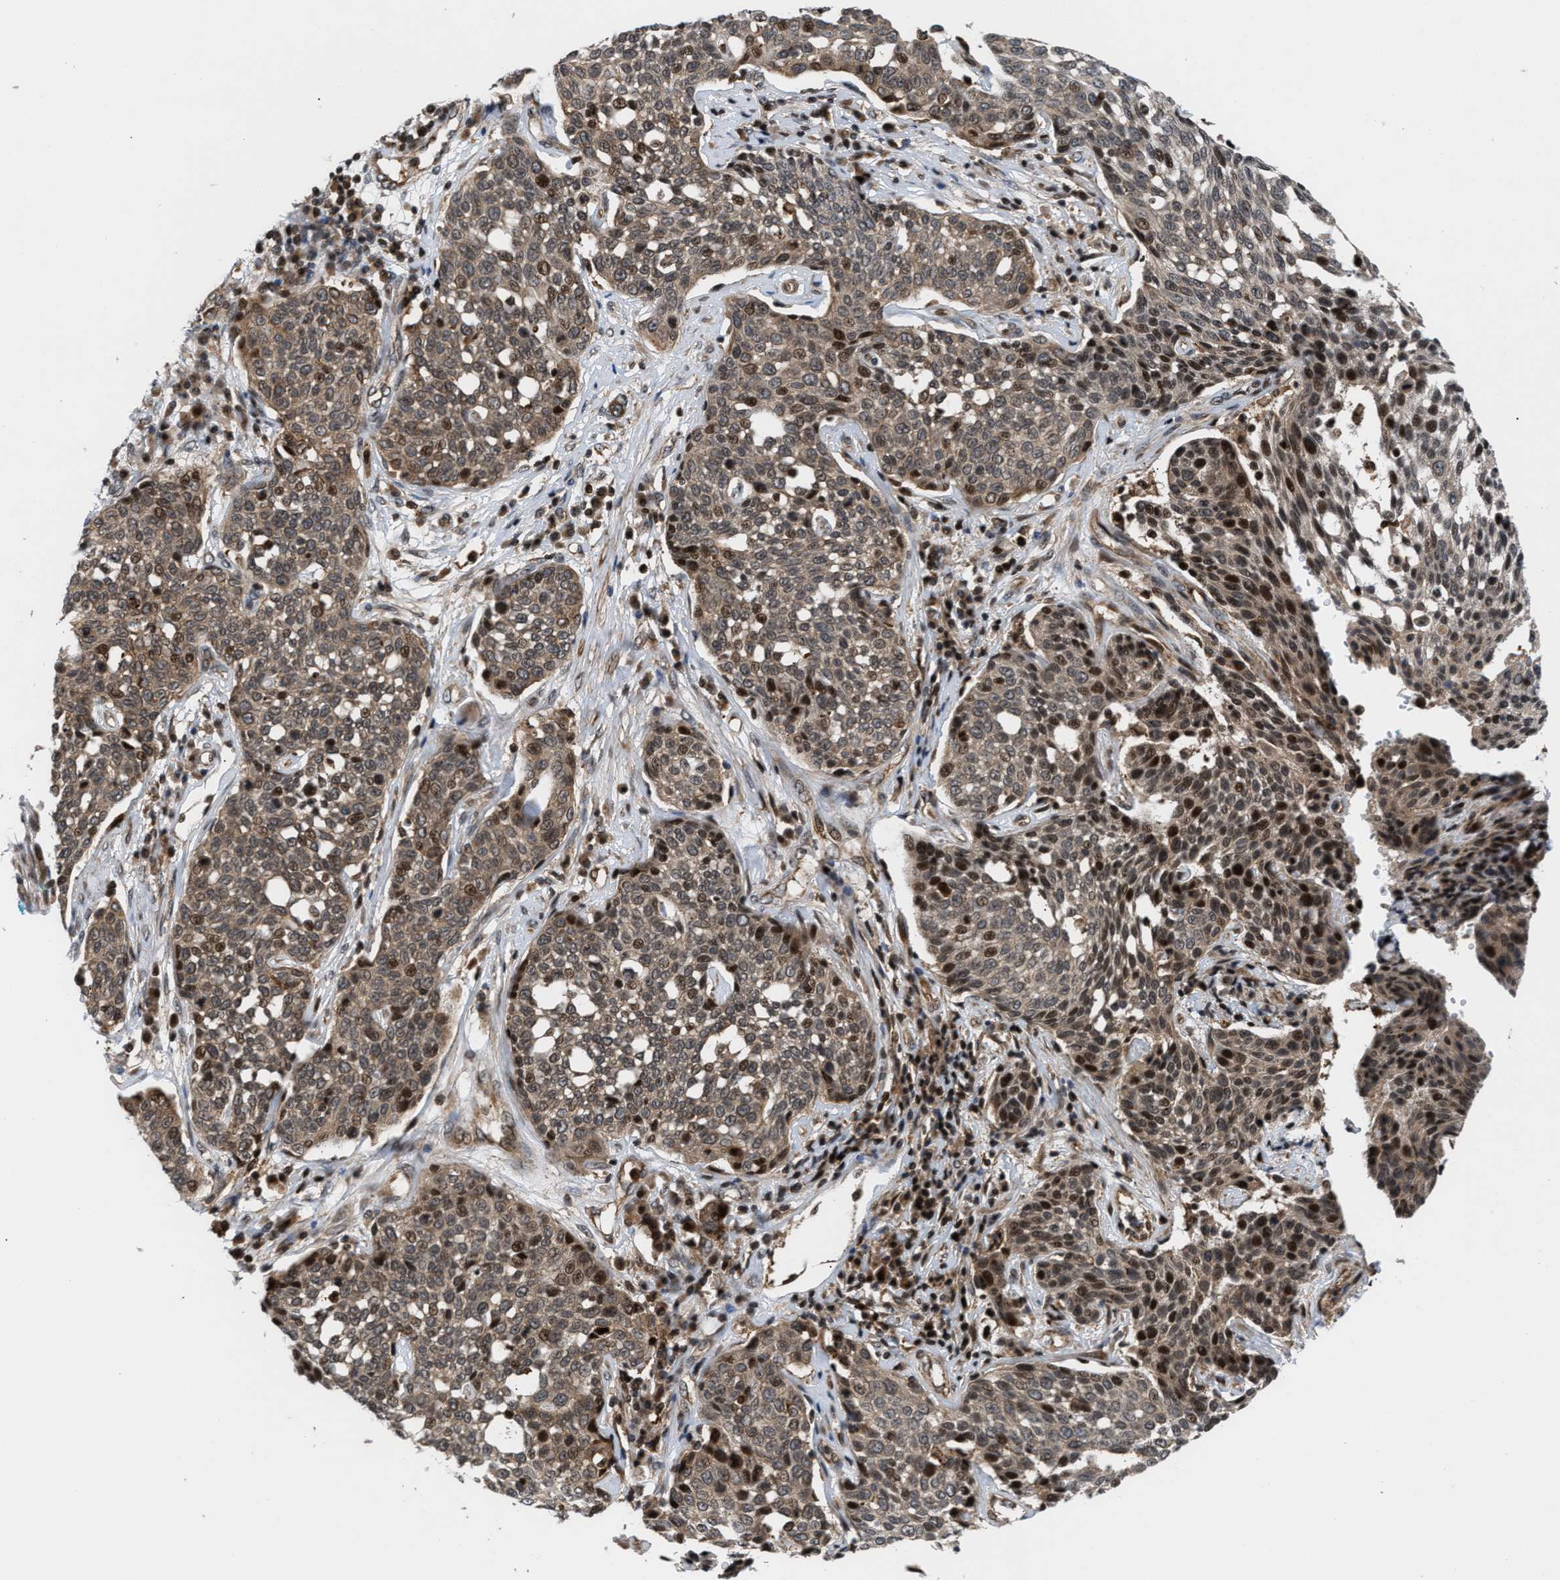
{"staining": {"intensity": "moderate", "quantity": ">75%", "location": "cytoplasmic/membranous,nuclear"}, "tissue": "cervical cancer", "cell_type": "Tumor cells", "image_type": "cancer", "snomed": [{"axis": "morphology", "description": "Squamous cell carcinoma, NOS"}, {"axis": "topography", "description": "Cervix"}], "caption": "Immunohistochemical staining of human cervical squamous cell carcinoma reveals moderate cytoplasmic/membranous and nuclear protein positivity in approximately >75% of tumor cells. (DAB (3,3'-diaminobenzidine) IHC, brown staining for protein, blue staining for nuclei).", "gene": "STAU2", "patient": {"sex": "female", "age": 34}}